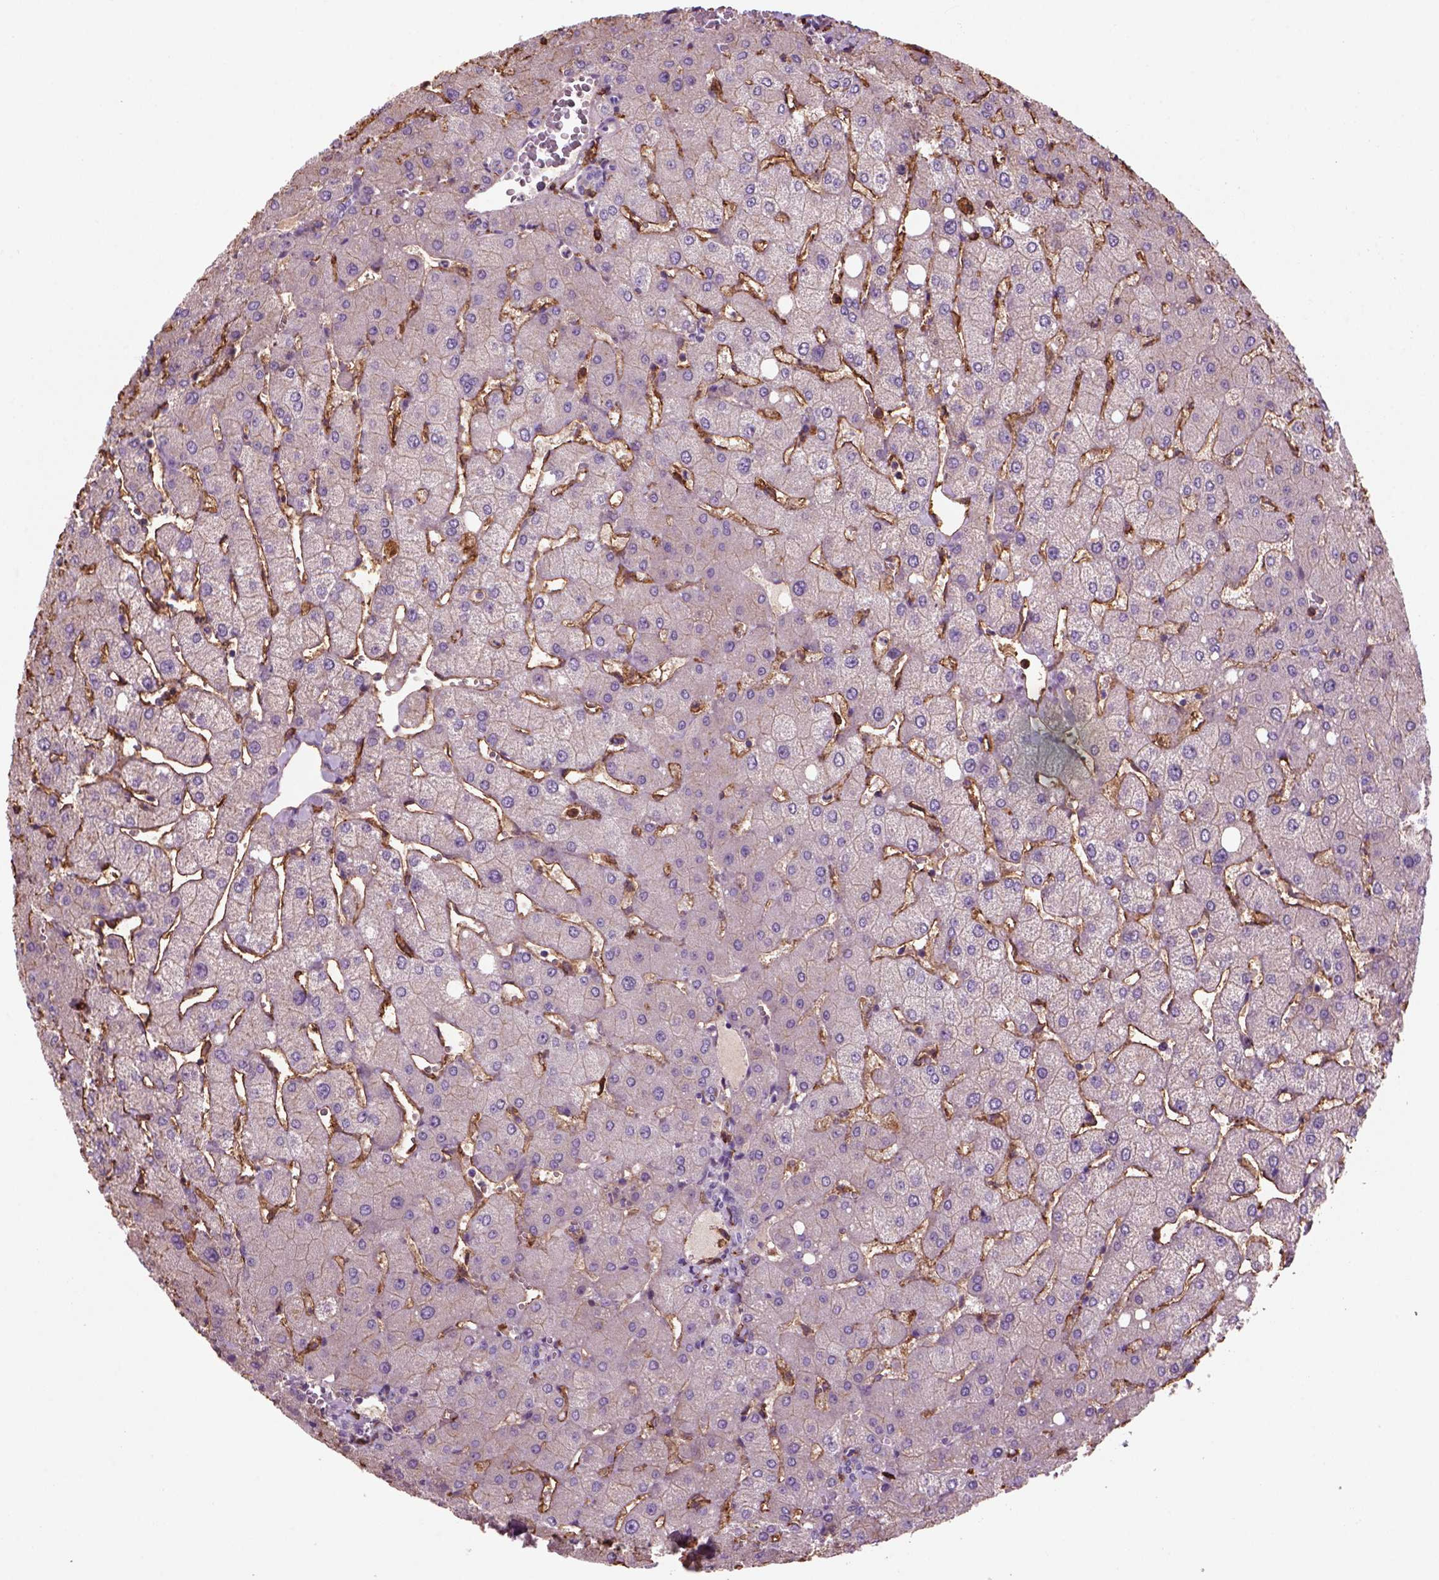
{"staining": {"intensity": "negative", "quantity": "none", "location": "none"}, "tissue": "liver", "cell_type": "Cholangiocytes", "image_type": "normal", "snomed": [{"axis": "morphology", "description": "Normal tissue, NOS"}, {"axis": "topography", "description": "Liver"}], "caption": "This is an IHC photomicrograph of benign human liver. There is no staining in cholangiocytes.", "gene": "CD14", "patient": {"sex": "female", "age": 54}}